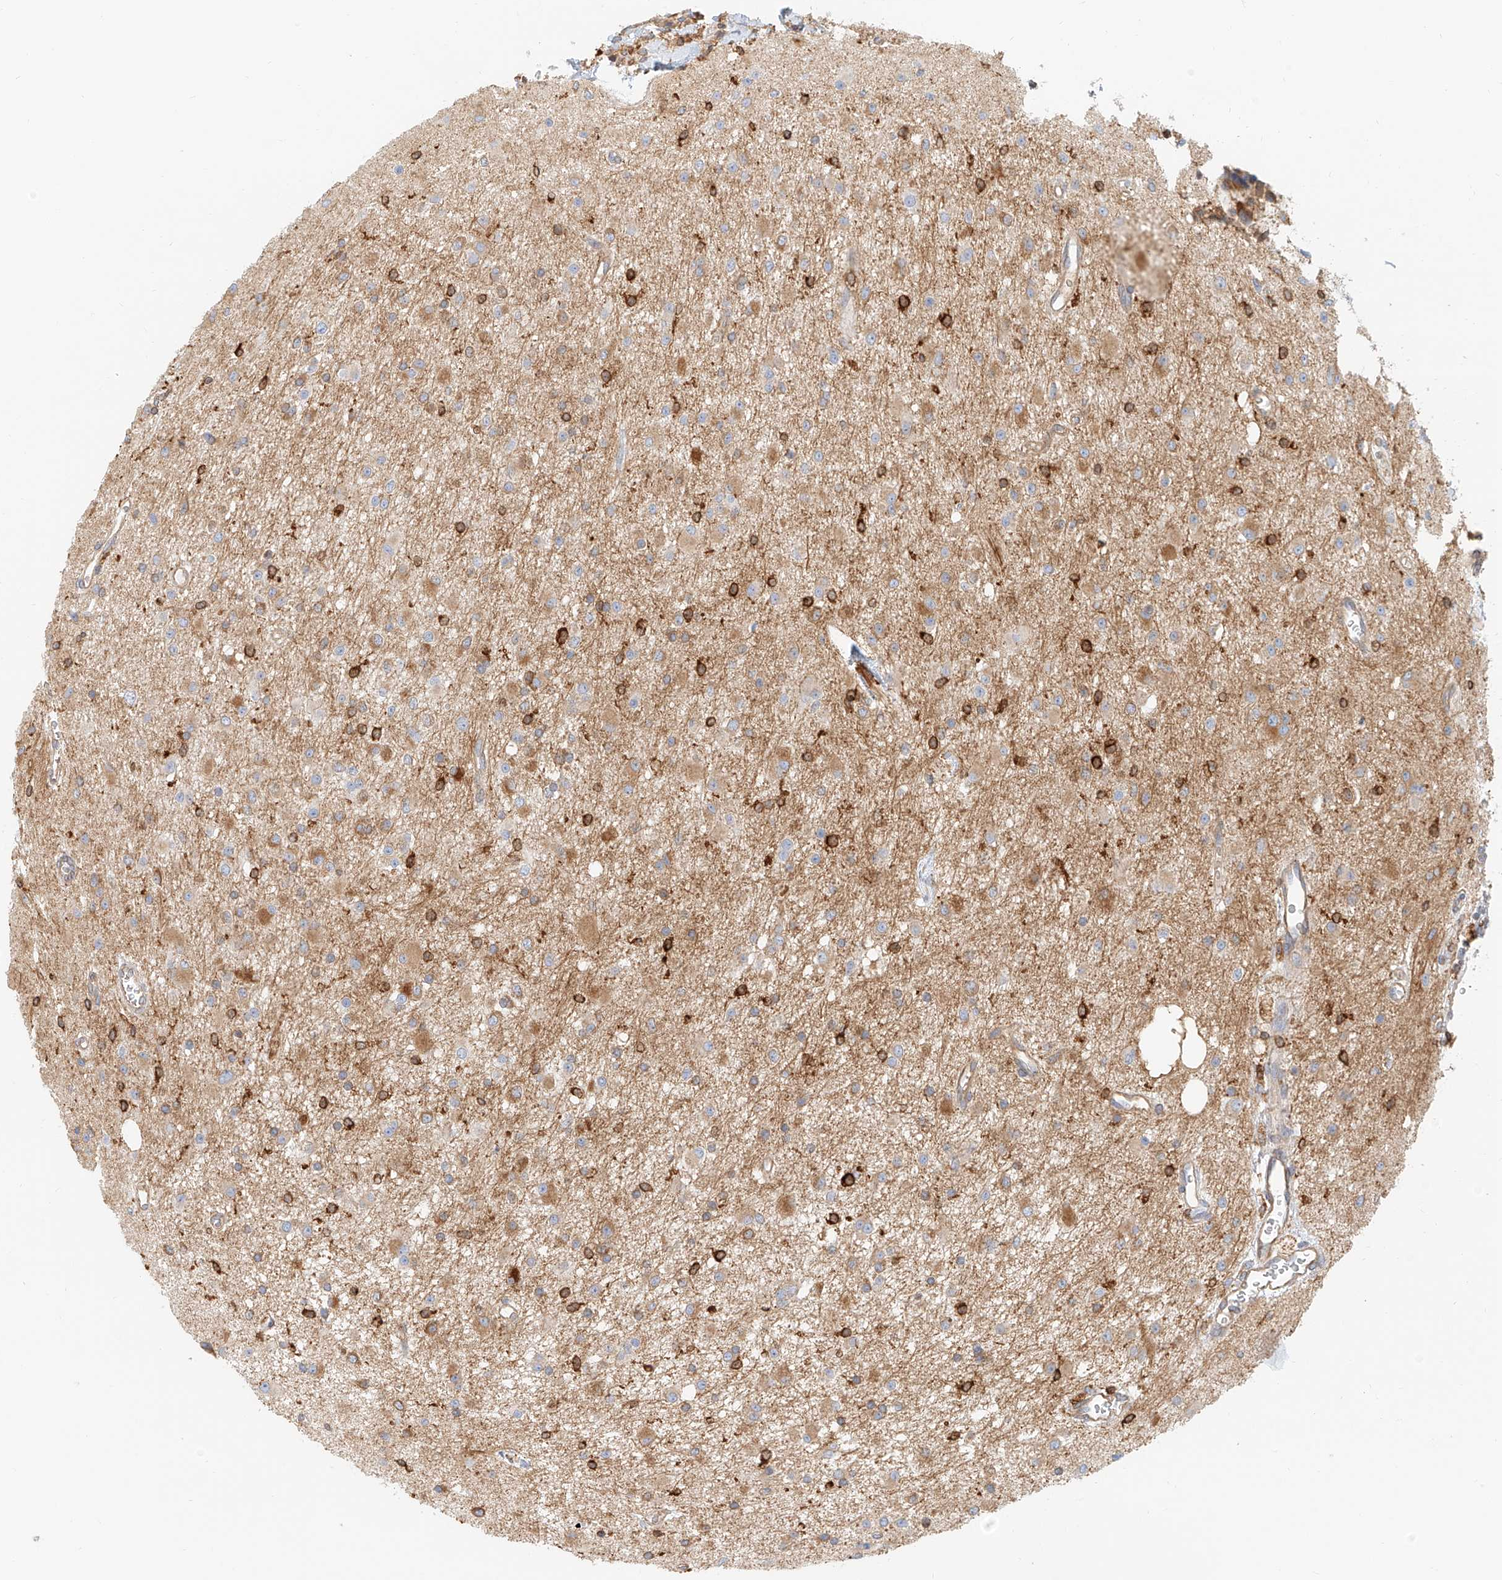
{"staining": {"intensity": "weak", "quantity": "25%-75%", "location": "cytoplasmic/membranous"}, "tissue": "glioma", "cell_type": "Tumor cells", "image_type": "cancer", "snomed": [{"axis": "morphology", "description": "Glioma, malignant, High grade"}, {"axis": "topography", "description": "Brain"}], "caption": "There is low levels of weak cytoplasmic/membranous expression in tumor cells of high-grade glioma (malignant), as demonstrated by immunohistochemical staining (brown color).", "gene": "DHRS7", "patient": {"sex": "male", "age": 34}}